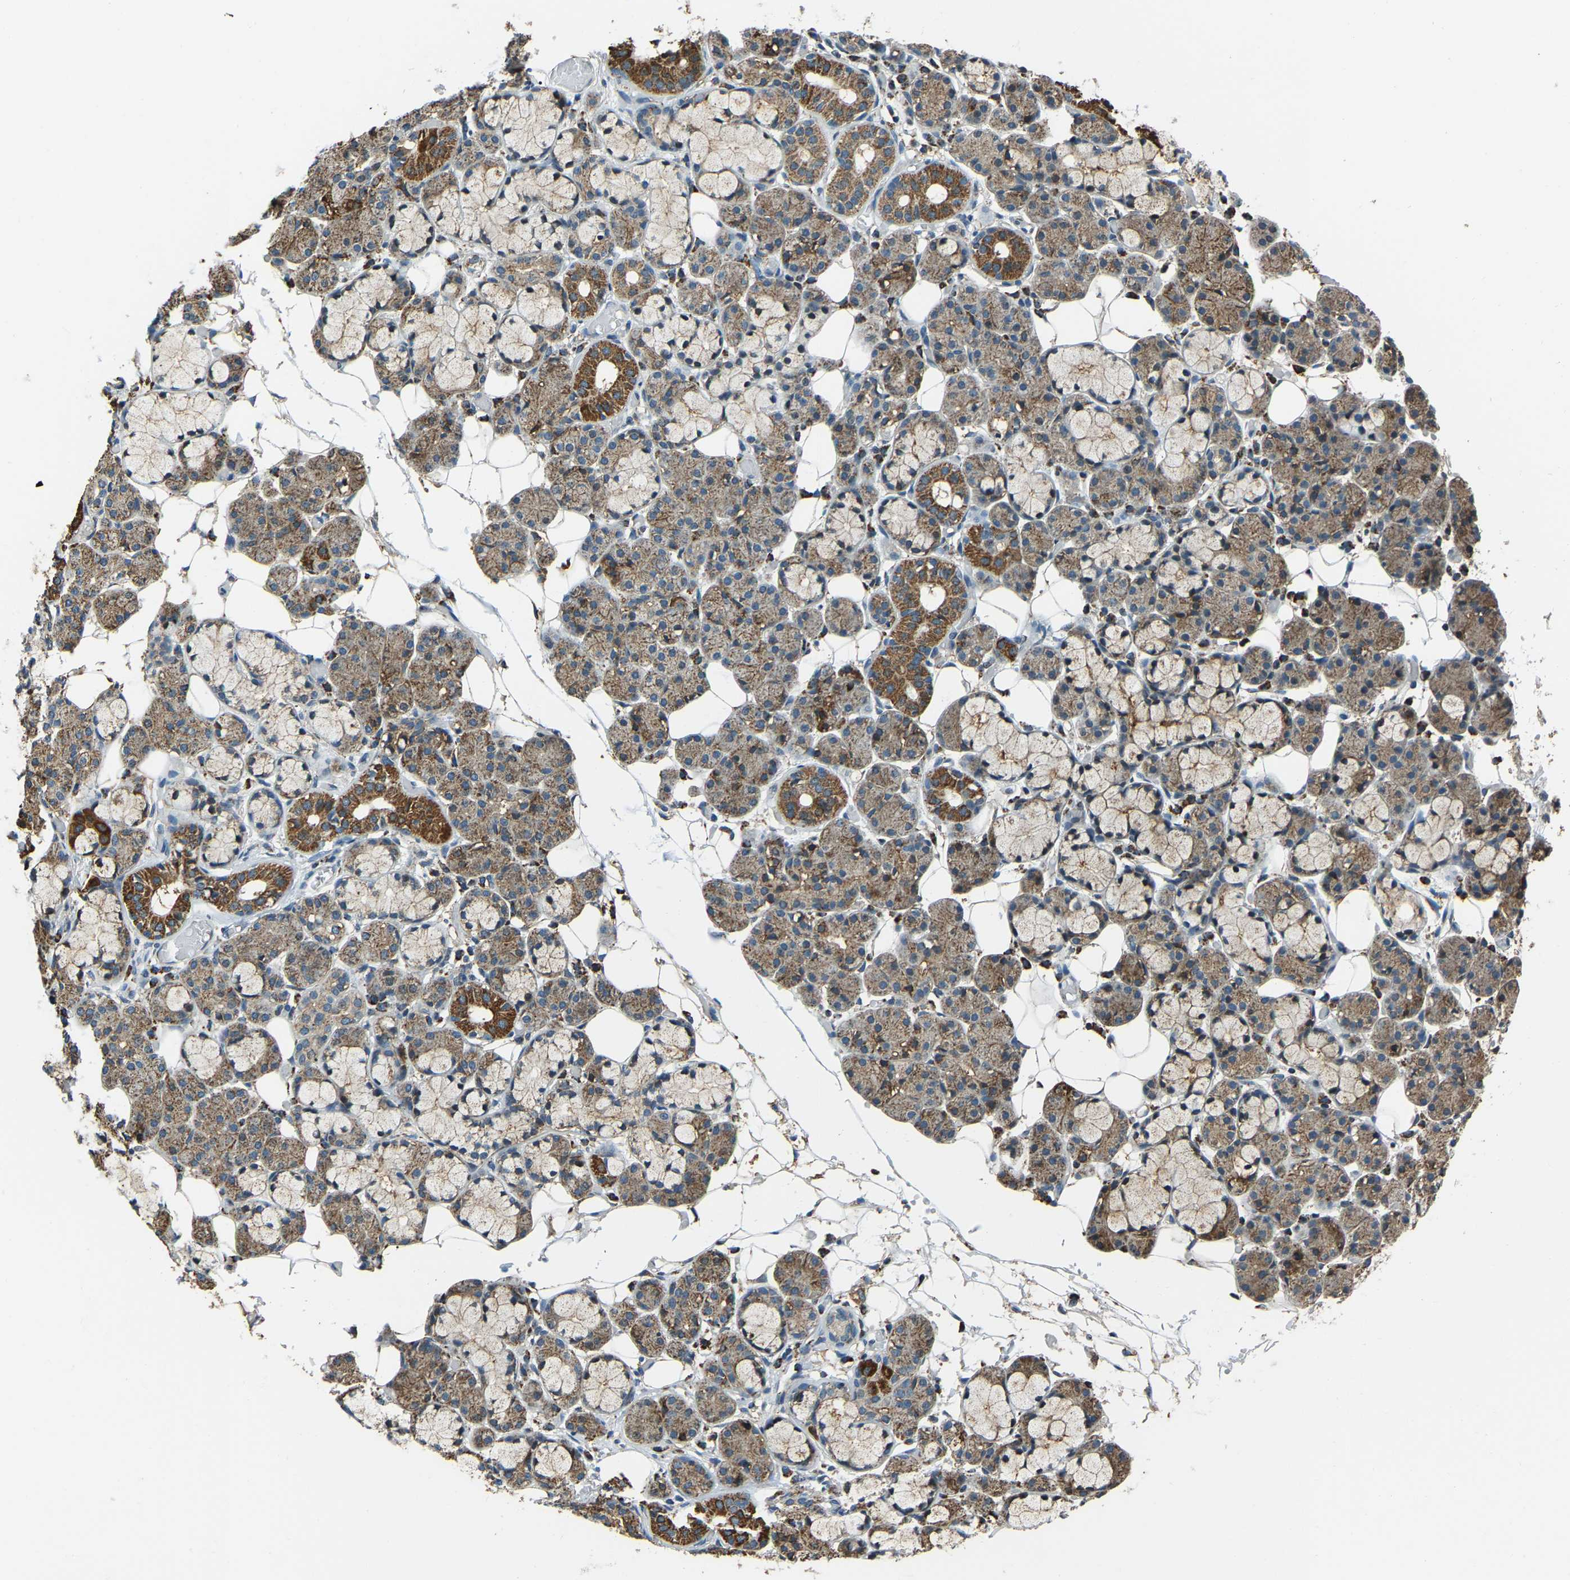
{"staining": {"intensity": "moderate", "quantity": ">75%", "location": "cytoplasmic/membranous"}, "tissue": "salivary gland", "cell_type": "Glandular cells", "image_type": "normal", "snomed": [{"axis": "morphology", "description": "Normal tissue, NOS"}, {"axis": "topography", "description": "Salivary gland"}], "caption": "Salivary gland was stained to show a protein in brown. There is medium levels of moderate cytoplasmic/membranous positivity in about >75% of glandular cells. (Brightfield microscopy of DAB IHC at high magnification).", "gene": "RBM33", "patient": {"sex": "male", "age": 63}}